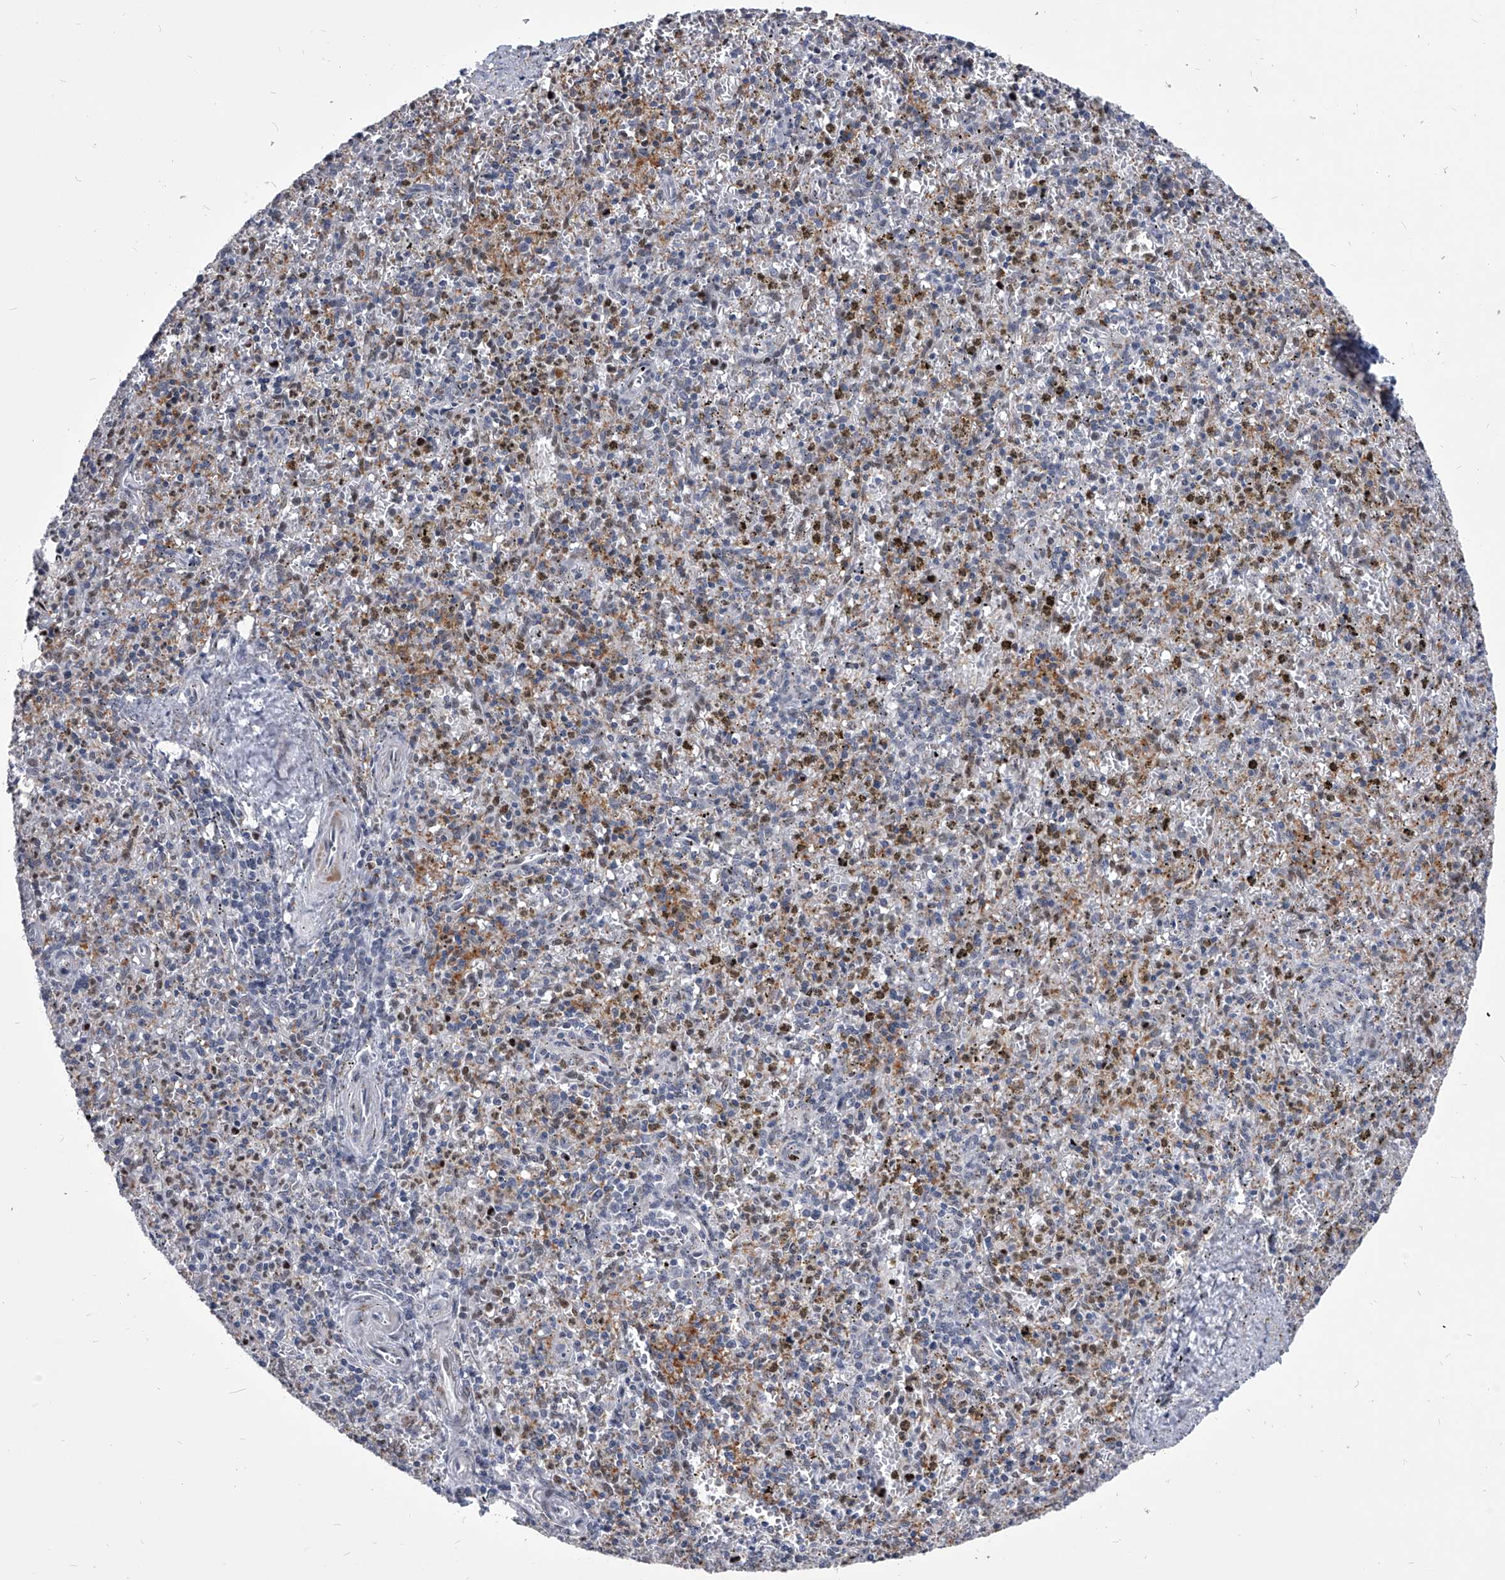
{"staining": {"intensity": "moderate", "quantity": "<25%", "location": "cytoplasmic/membranous"}, "tissue": "spleen", "cell_type": "Cells in red pulp", "image_type": "normal", "snomed": [{"axis": "morphology", "description": "Normal tissue, NOS"}, {"axis": "topography", "description": "Spleen"}], "caption": "High-power microscopy captured an IHC histopathology image of normal spleen, revealing moderate cytoplasmic/membranous positivity in approximately <25% of cells in red pulp. The staining is performed using DAB brown chromogen to label protein expression. The nuclei are counter-stained blue using hematoxylin.", "gene": "EVA1C", "patient": {"sex": "male", "age": 72}}